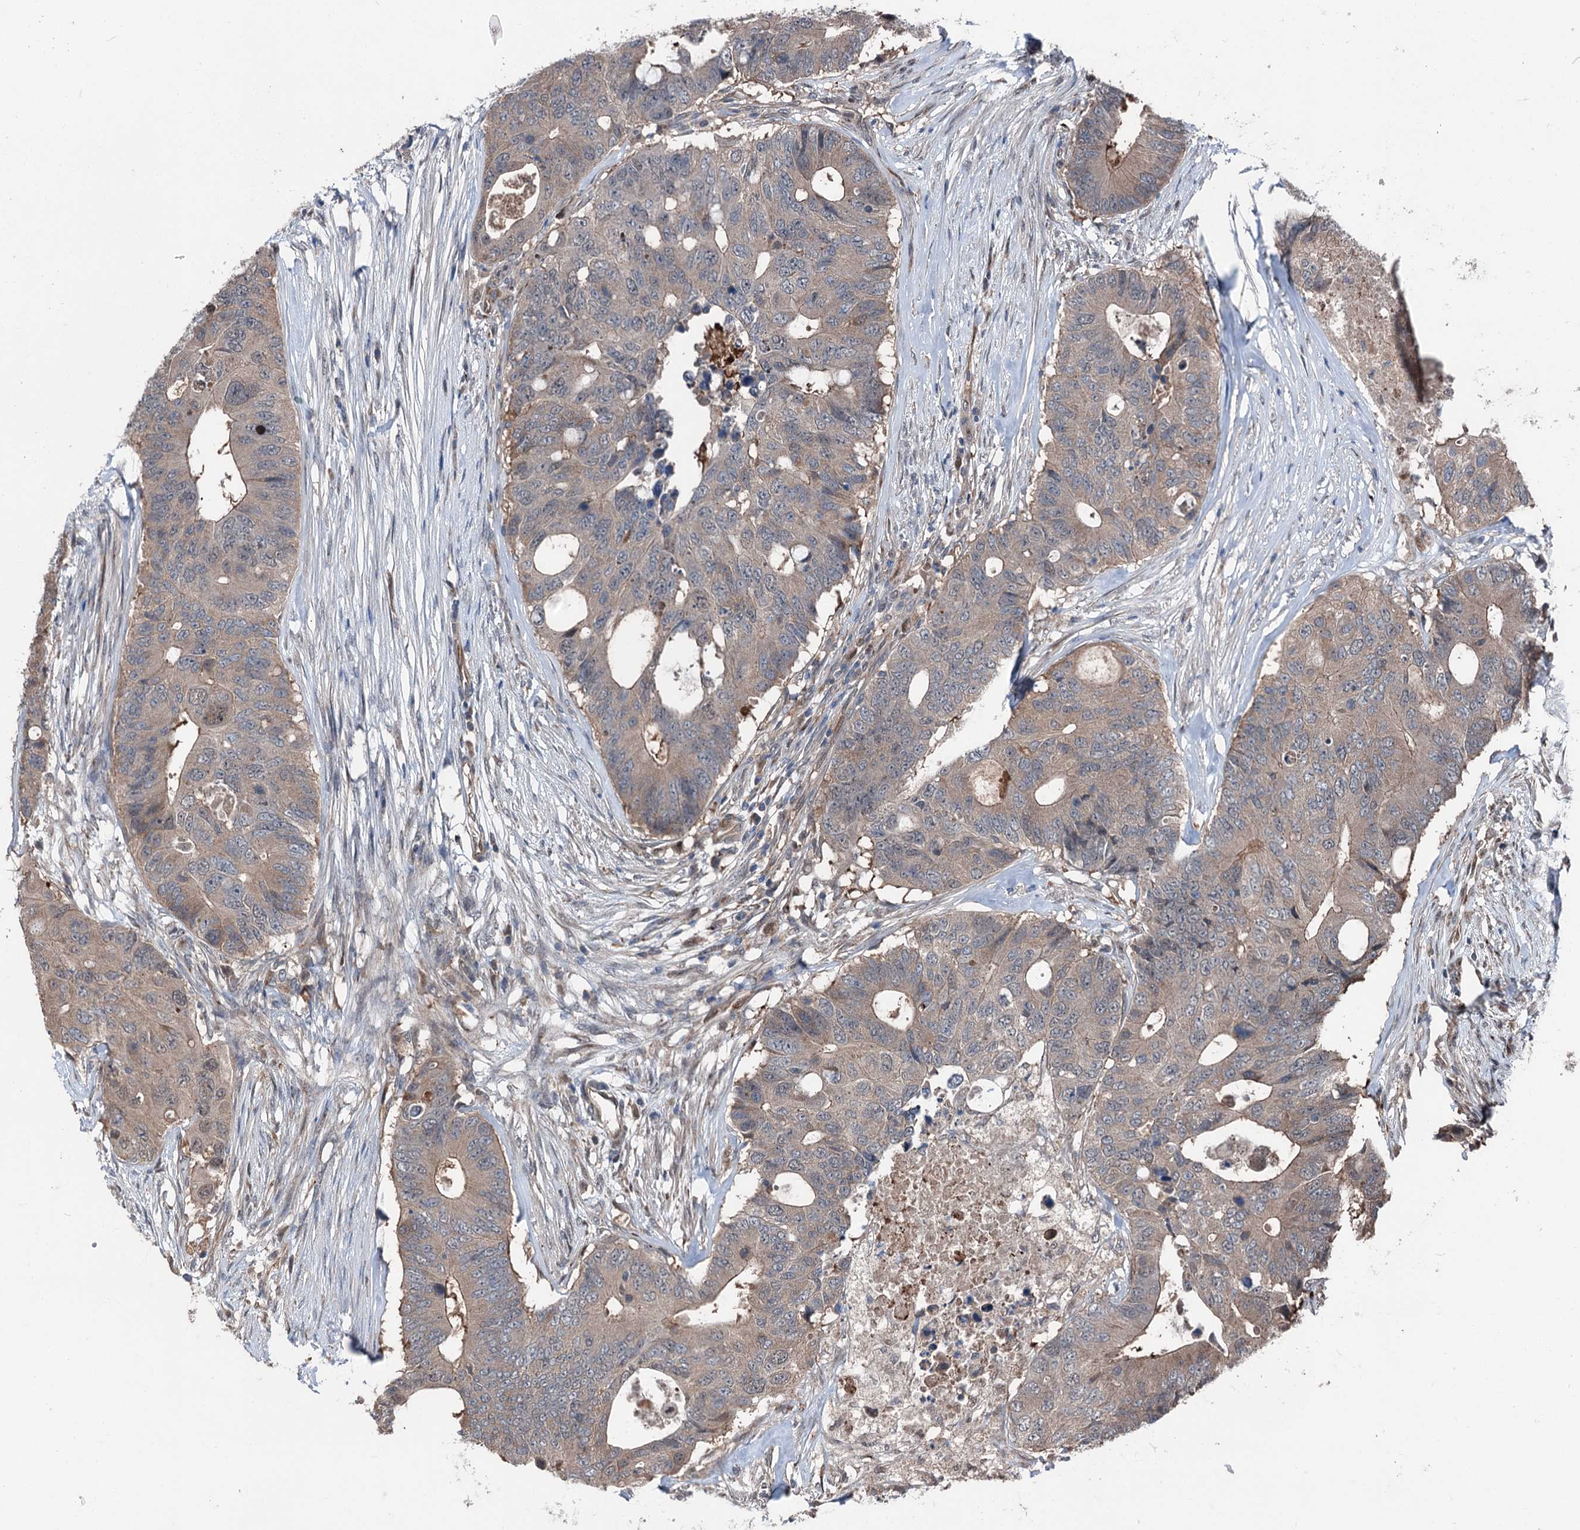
{"staining": {"intensity": "moderate", "quantity": ">75%", "location": "cytoplasmic/membranous"}, "tissue": "colorectal cancer", "cell_type": "Tumor cells", "image_type": "cancer", "snomed": [{"axis": "morphology", "description": "Adenocarcinoma, NOS"}, {"axis": "topography", "description": "Colon"}], "caption": "Colorectal adenocarcinoma stained with a brown dye reveals moderate cytoplasmic/membranous positive positivity in about >75% of tumor cells.", "gene": "PSMD13", "patient": {"sex": "male", "age": 71}}